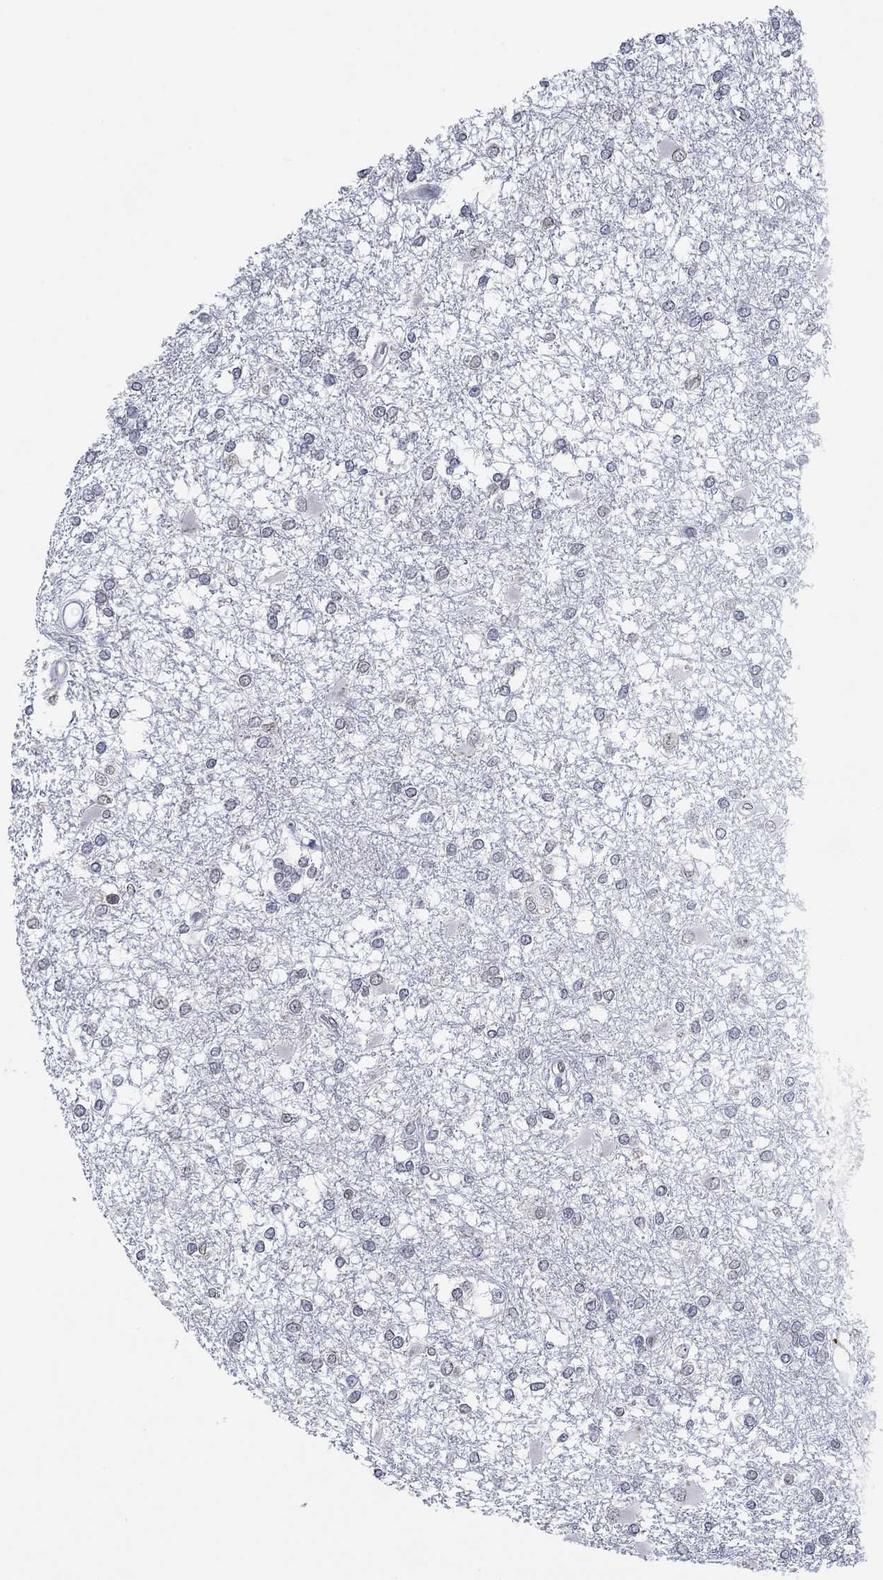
{"staining": {"intensity": "negative", "quantity": "none", "location": "none"}, "tissue": "glioma", "cell_type": "Tumor cells", "image_type": "cancer", "snomed": [{"axis": "morphology", "description": "Glioma, malignant, High grade"}, {"axis": "topography", "description": "Cerebral cortex"}], "caption": "Immunohistochemistry photomicrograph of malignant glioma (high-grade) stained for a protein (brown), which demonstrates no positivity in tumor cells. The staining is performed using DAB (3,3'-diaminobenzidine) brown chromogen with nuclei counter-stained in using hematoxylin.", "gene": "NUP155", "patient": {"sex": "male", "age": 79}}